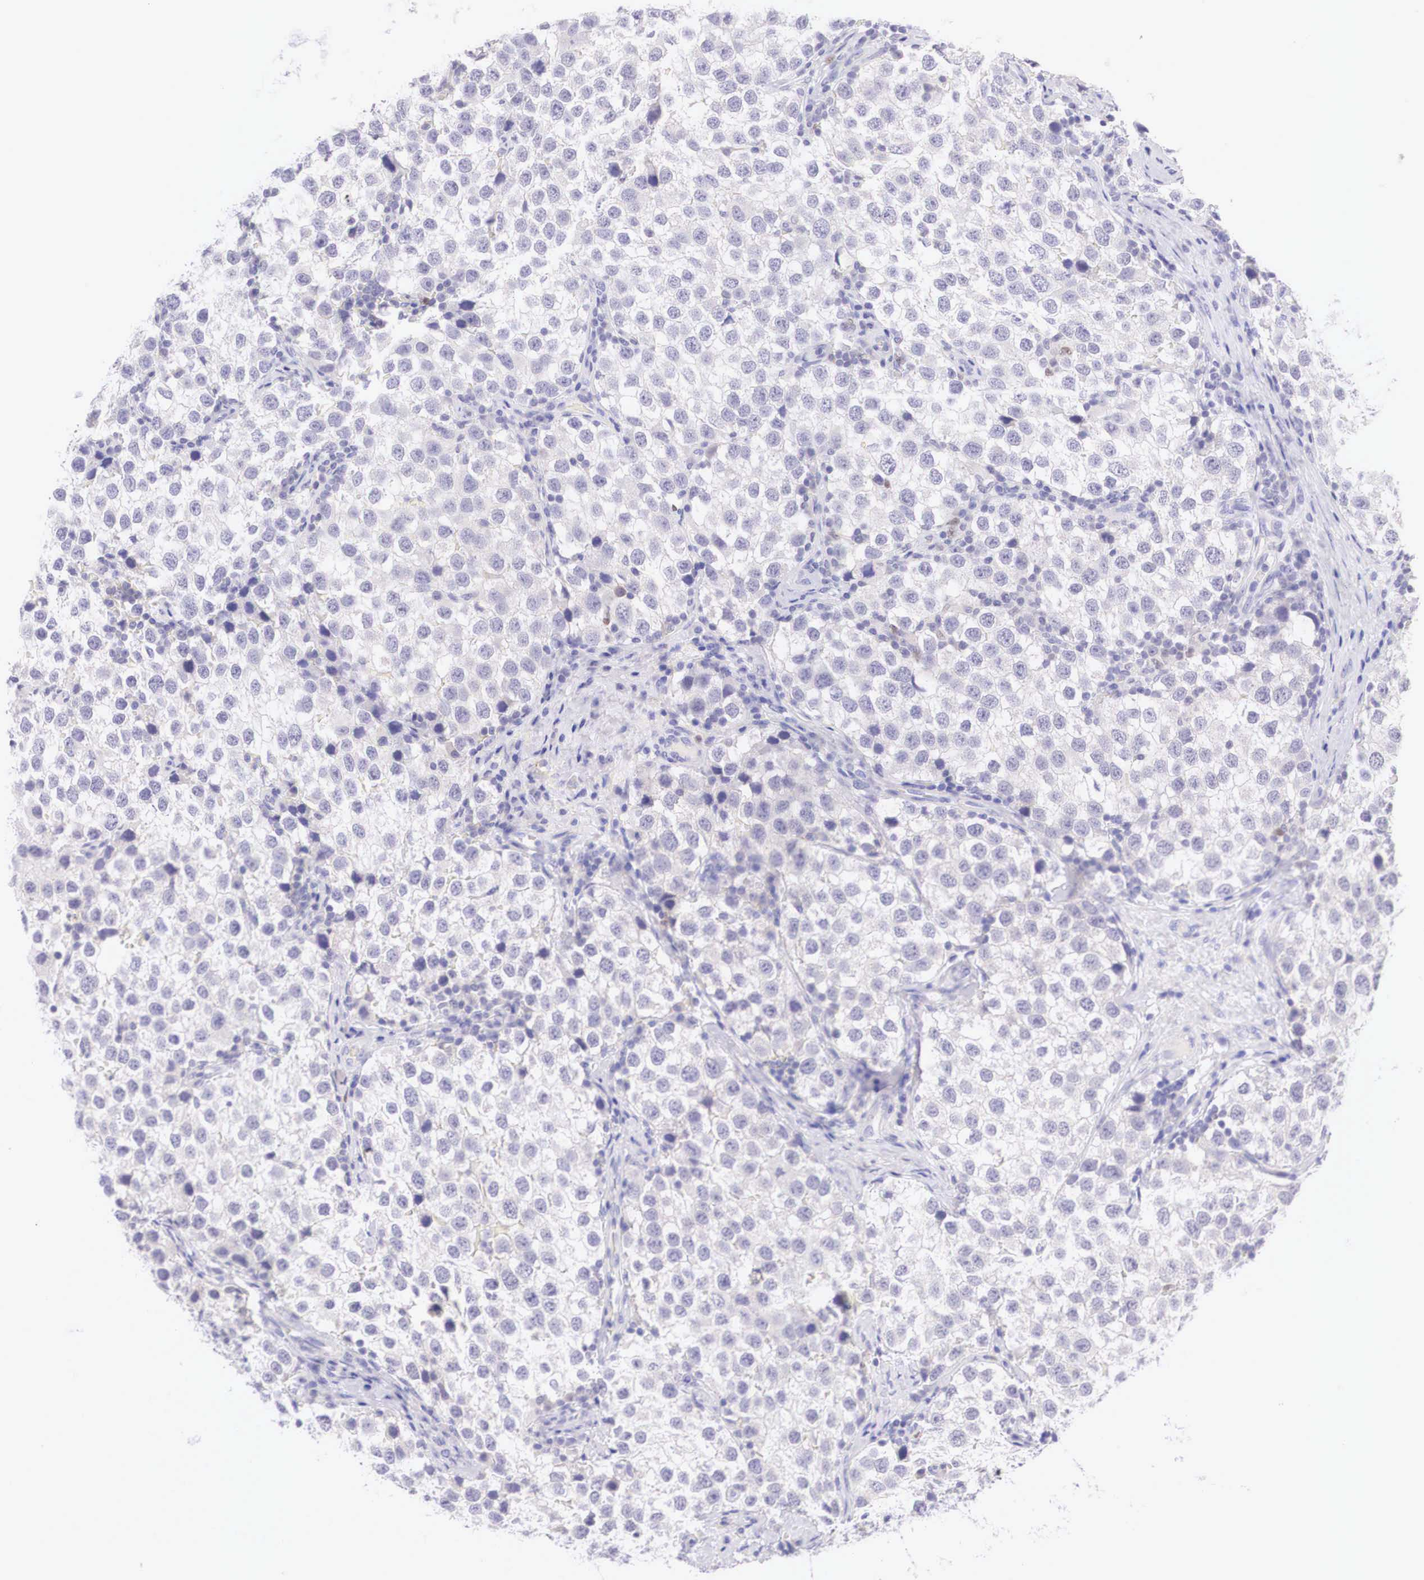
{"staining": {"intensity": "negative", "quantity": "none", "location": "none"}, "tissue": "testis cancer", "cell_type": "Tumor cells", "image_type": "cancer", "snomed": [{"axis": "morphology", "description": "Seminoma, NOS"}, {"axis": "topography", "description": "Testis"}], "caption": "IHC histopathology image of neoplastic tissue: testis cancer (seminoma) stained with DAB (3,3'-diaminobenzidine) exhibits no significant protein staining in tumor cells. Brightfield microscopy of immunohistochemistry (IHC) stained with DAB (3,3'-diaminobenzidine) (brown) and hematoxylin (blue), captured at high magnification.", "gene": "BCL6", "patient": {"sex": "male", "age": 39}}